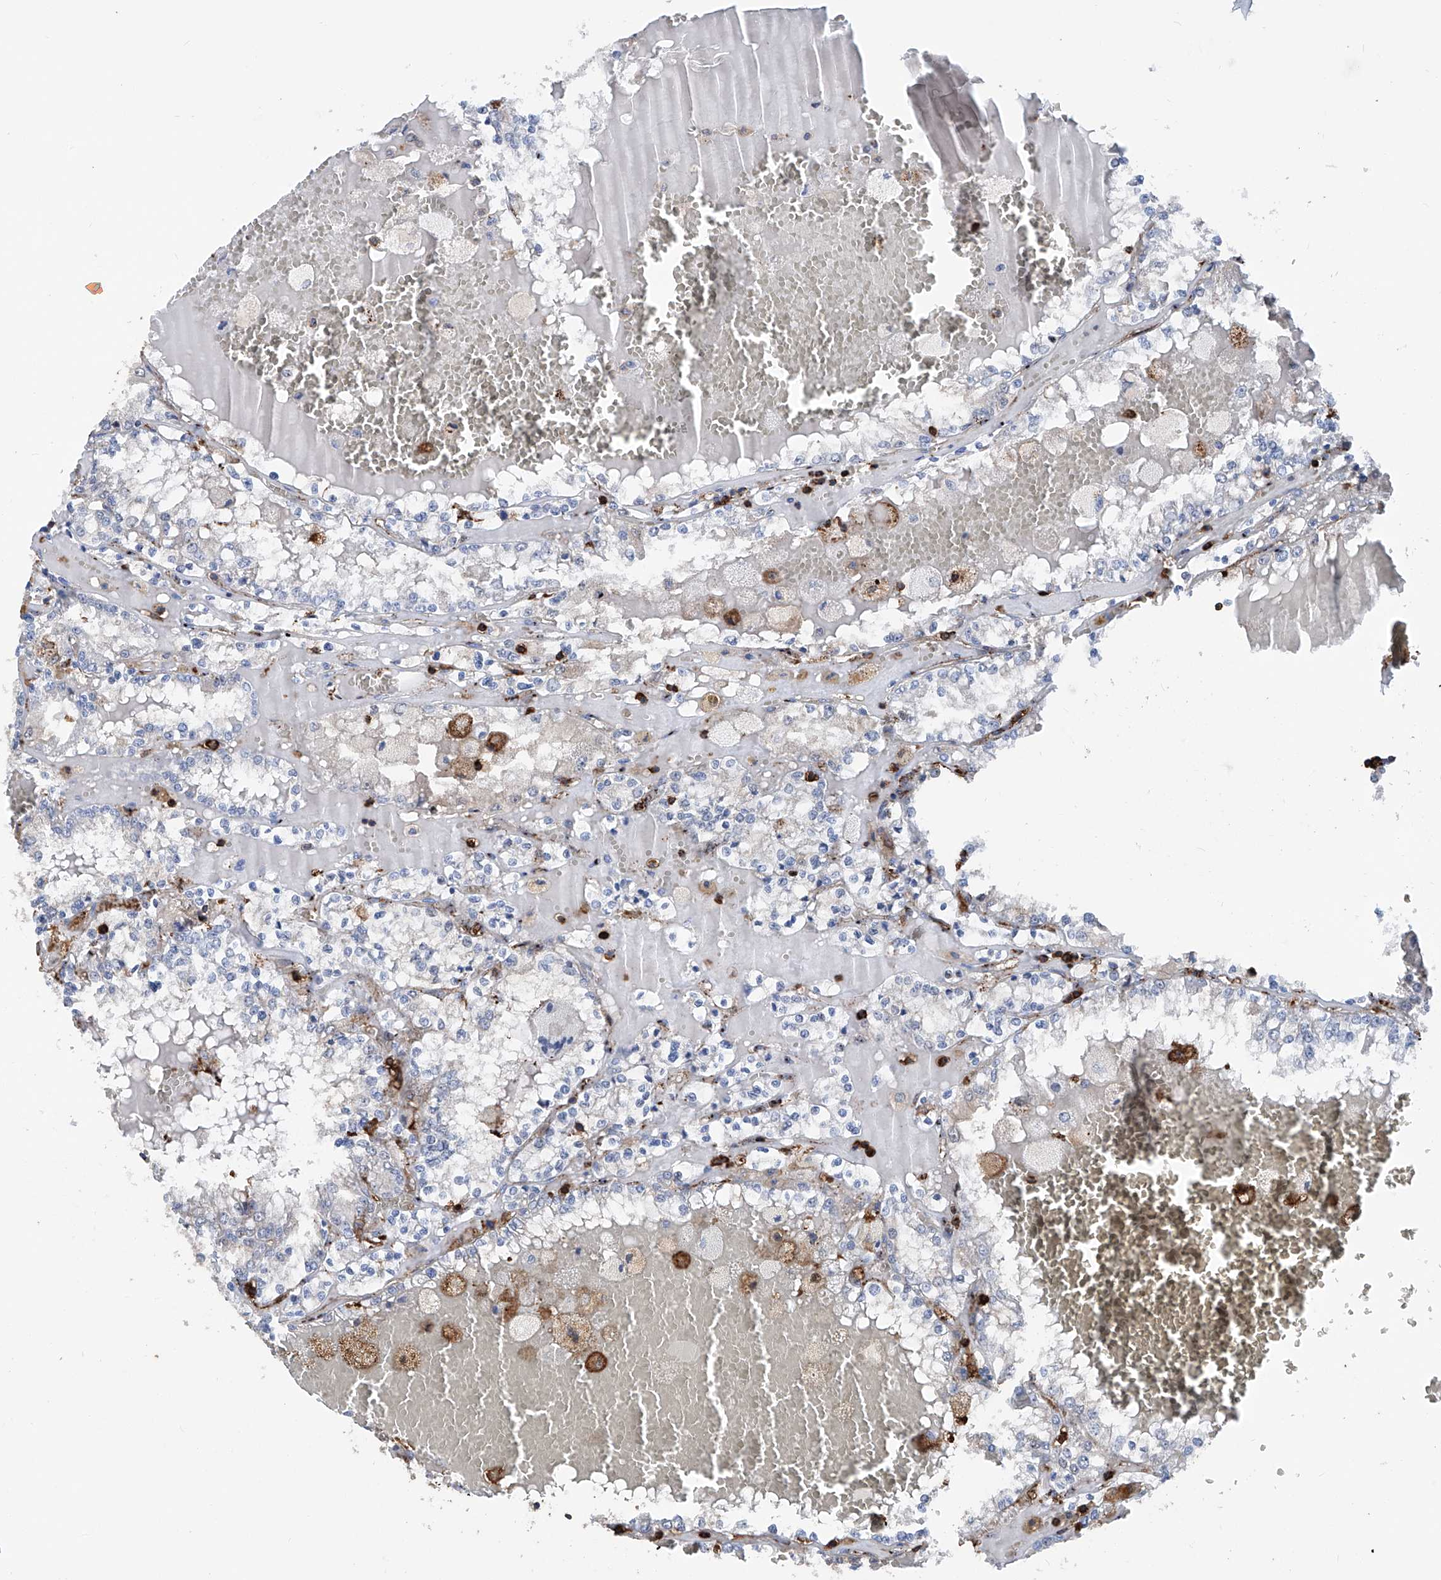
{"staining": {"intensity": "negative", "quantity": "none", "location": "none"}, "tissue": "renal cancer", "cell_type": "Tumor cells", "image_type": "cancer", "snomed": [{"axis": "morphology", "description": "Adenocarcinoma, NOS"}, {"axis": "topography", "description": "Kidney"}], "caption": "Adenocarcinoma (renal) stained for a protein using immunohistochemistry (IHC) displays no expression tumor cells.", "gene": "ZNF484", "patient": {"sex": "female", "age": 56}}